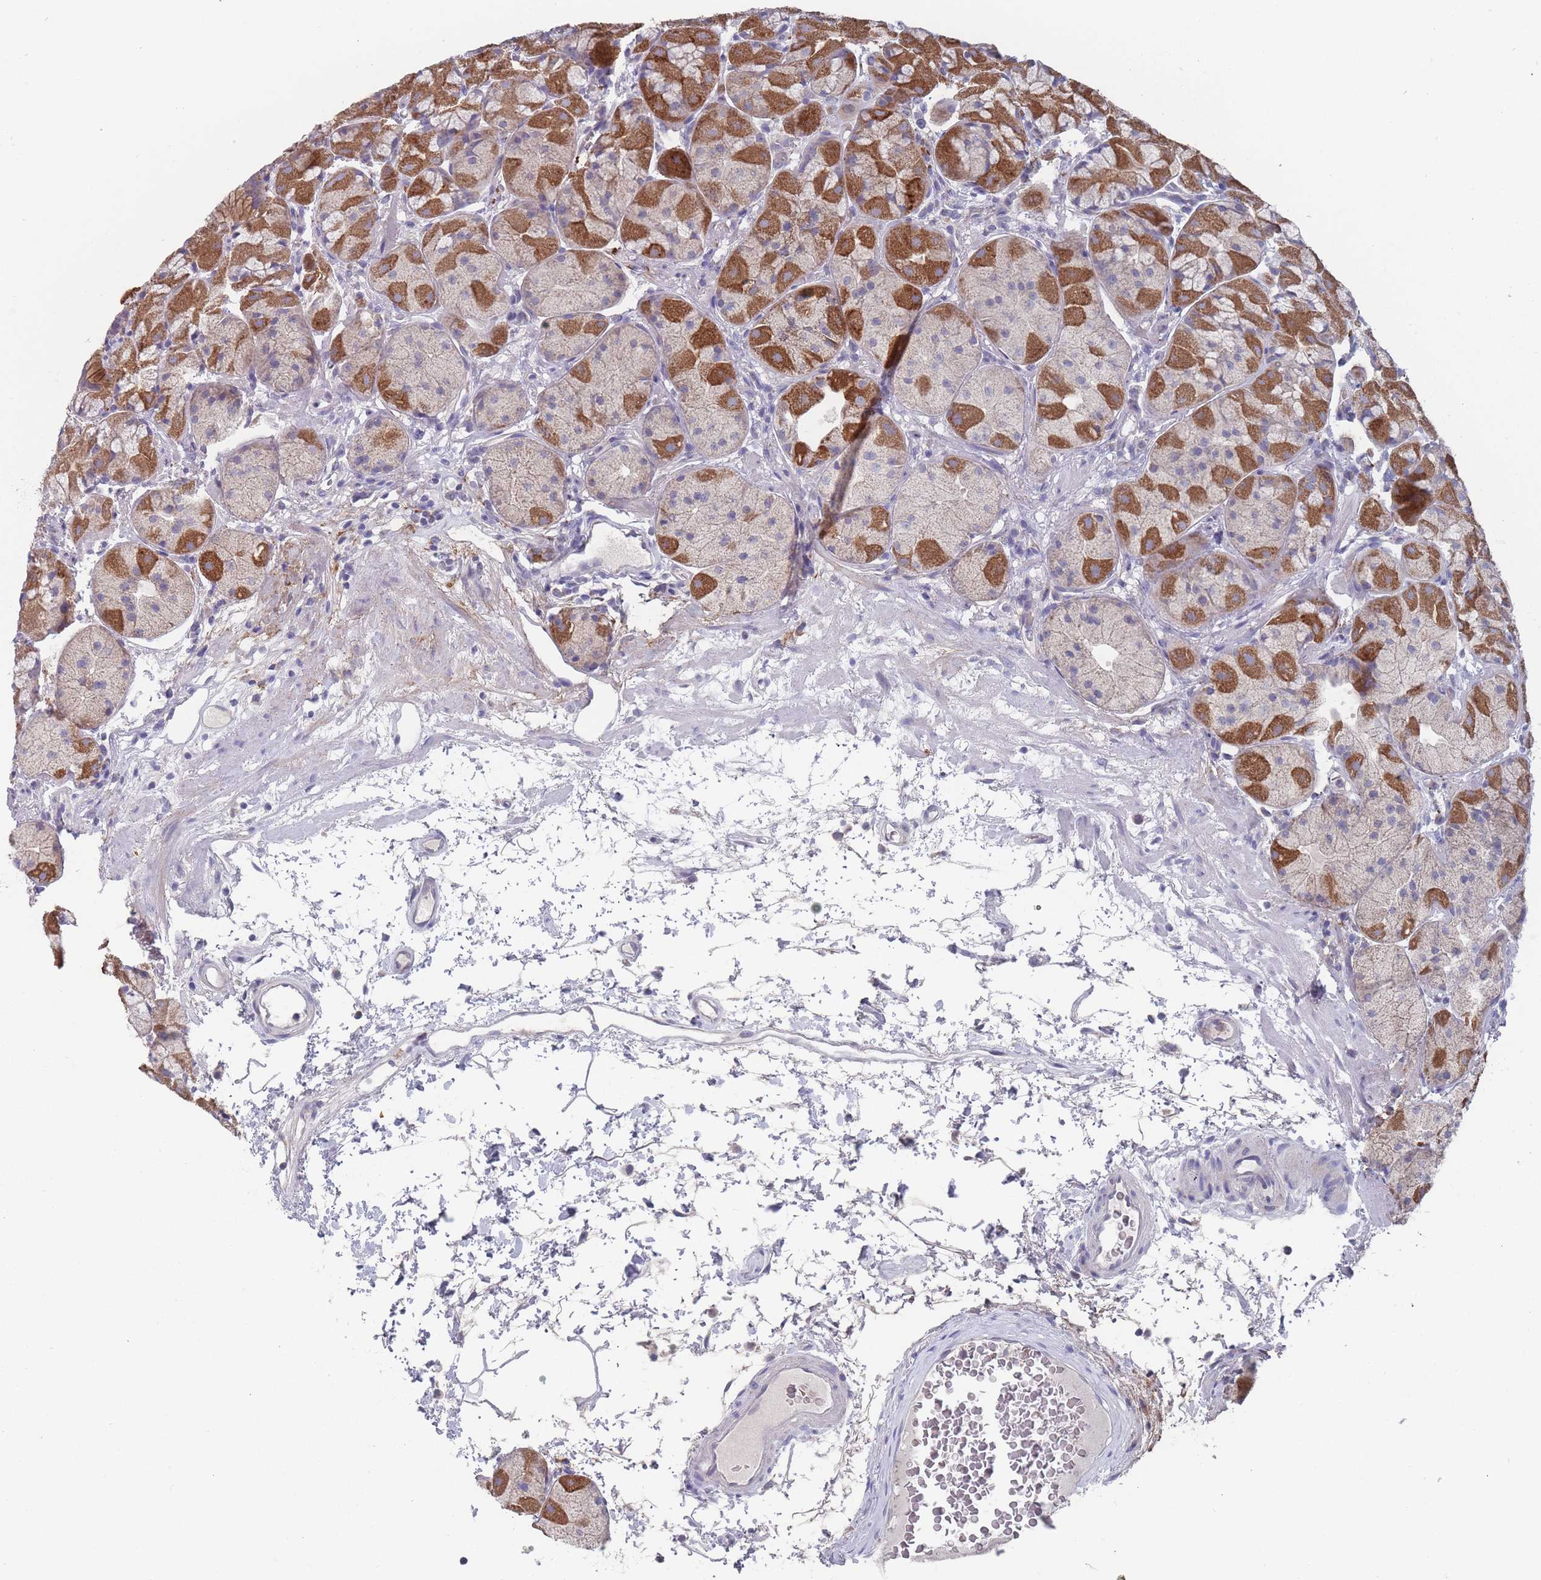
{"staining": {"intensity": "strong", "quantity": "25%-75%", "location": "cytoplasmic/membranous"}, "tissue": "stomach", "cell_type": "Glandular cells", "image_type": "normal", "snomed": [{"axis": "morphology", "description": "Normal tissue, NOS"}, {"axis": "topography", "description": "Stomach"}], "caption": "Immunohistochemistry micrograph of benign stomach: human stomach stained using IHC reveals high levels of strong protein expression localized specifically in the cytoplasmic/membranous of glandular cells, appearing as a cytoplasmic/membranous brown color.", "gene": "PEX7", "patient": {"sex": "male", "age": 57}}